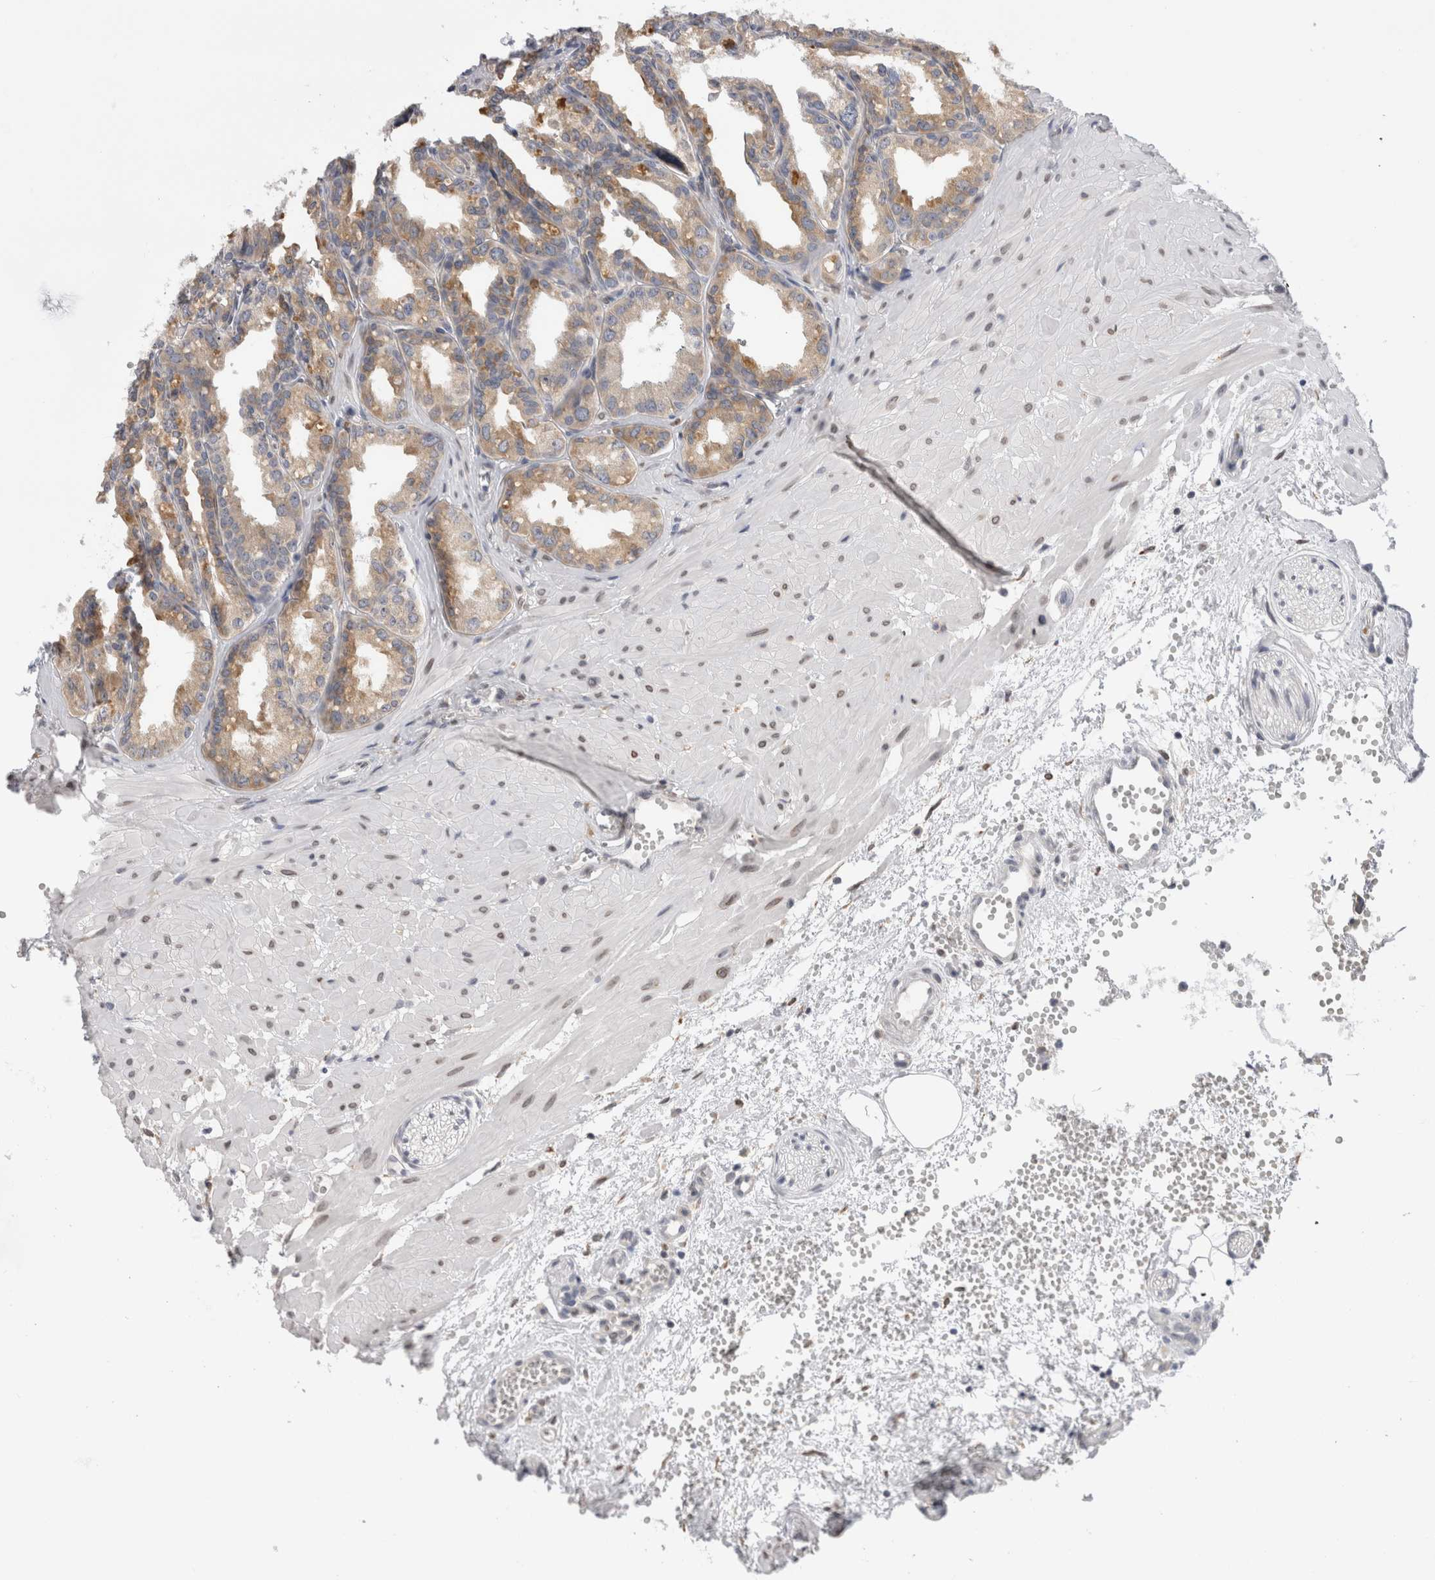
{"staining": {"intensity": "moderate", "quantity": ">75%", "location": "cytoplasmic/membranous"}, "tissue": "seminal vesicle", "cell_type": "Glandular cells", "image_type": "normal", "snomed": [{"axis": "morphology", "description": "Normal tissue, NOS"}, {"axis": "topography", "description": "Prostate"}, {"axis": "topography", "description": "Seminal veicle"}], "caption": "Glandular cells display medium levels of moderate cytoplasmic/membranous positivity in approximately >75% of cells in normal human seminal vesicle.", "gene": "VCPIP1", "patient": {"sex": "male", "age": 51}}